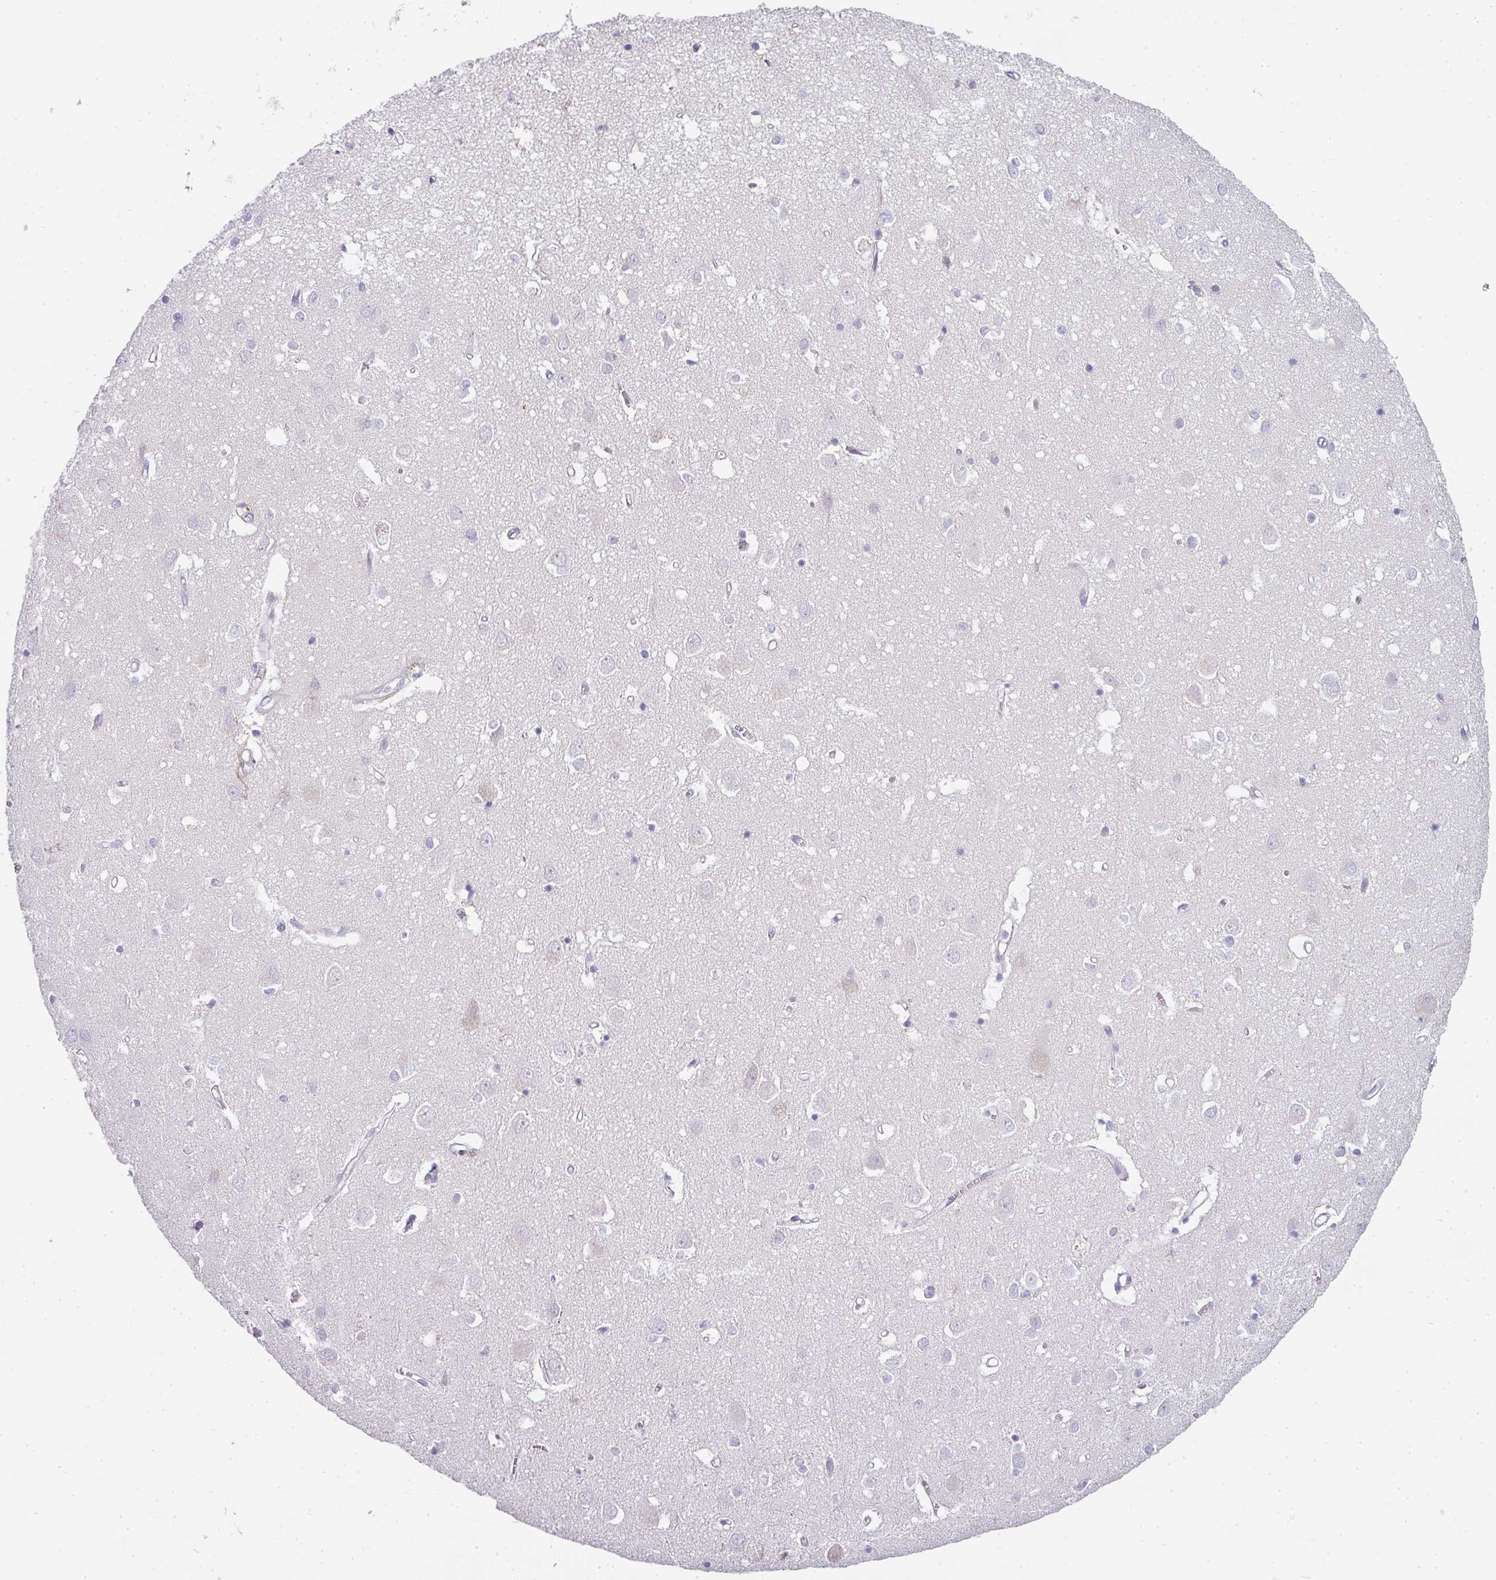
{"staining": {"intensity": "negative", "quantity": "none", "location": "none"}, "tissue": "cerebral cortex", "cell_type": "Endothelial cells", "image_type": "normal", "snomed": [{"axis": "morphology", "description": "Normal tissue, NOS"}, {"axis": "topography", "description": "Cerebral cortex"}], "caption": "The micrograph reveals no staining of endothelial cells in unremarkable cerebral cortex. (DAB immunohistochemistry visualized using brightfield microscopy, high magnification).", "gene": "ASXL3", "patient": {"sex": "male", "age": 70}}